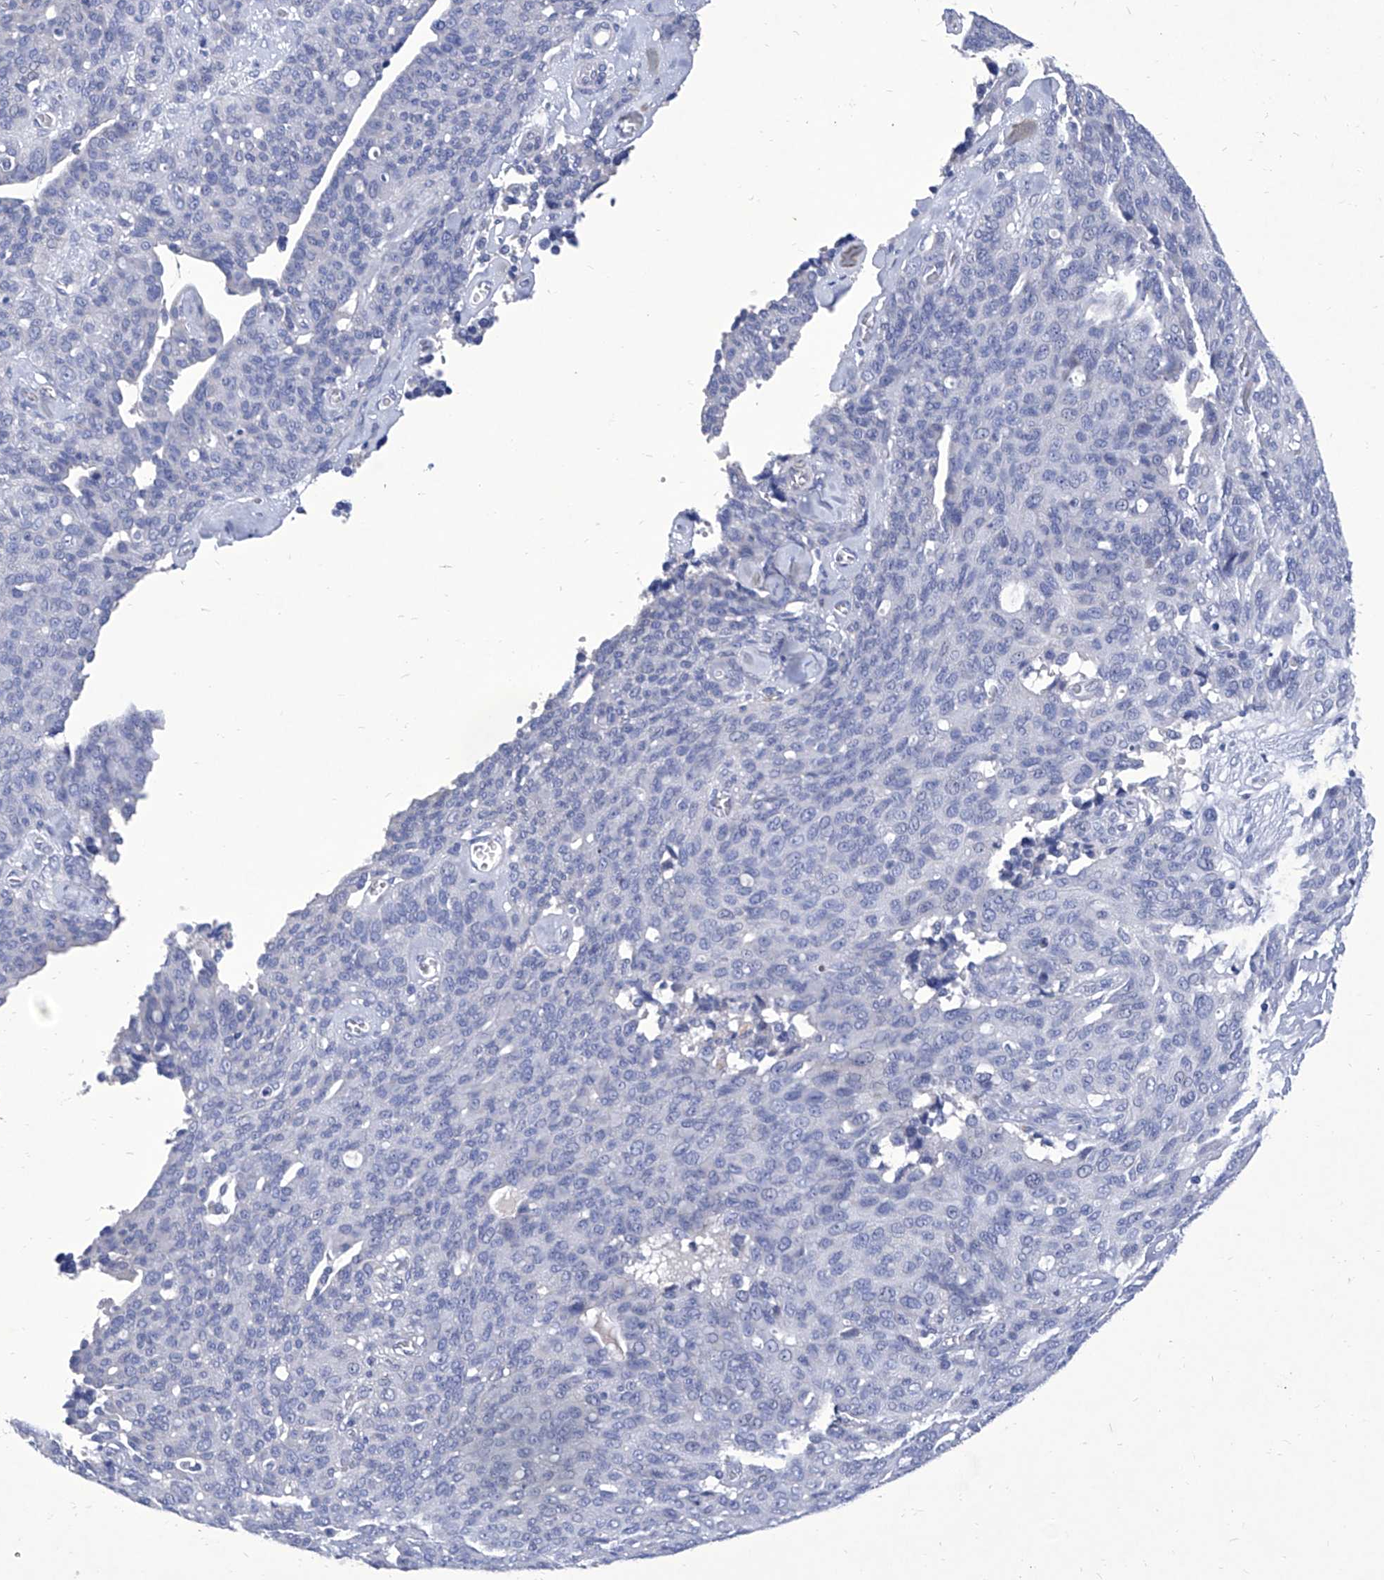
{"staining": {"intensity": "negative", "quantity": "none", "location": "none"}, "tissue": "ovarian cancer", "cell_type": "Tumor cells", "image_type": "cancer", "snomed": [{"axis": "morphology", "description": "Carcinoma, endometroid"}, {"axis": "topography", "description": "Ovary"}], "caption": "Immunohistochemical staining of endometroid carcinoma (ovarian) reveals no significant staining in tumor cells.", "gene": "IFNL2", "patient": {"sex": "female", "age": 60}}